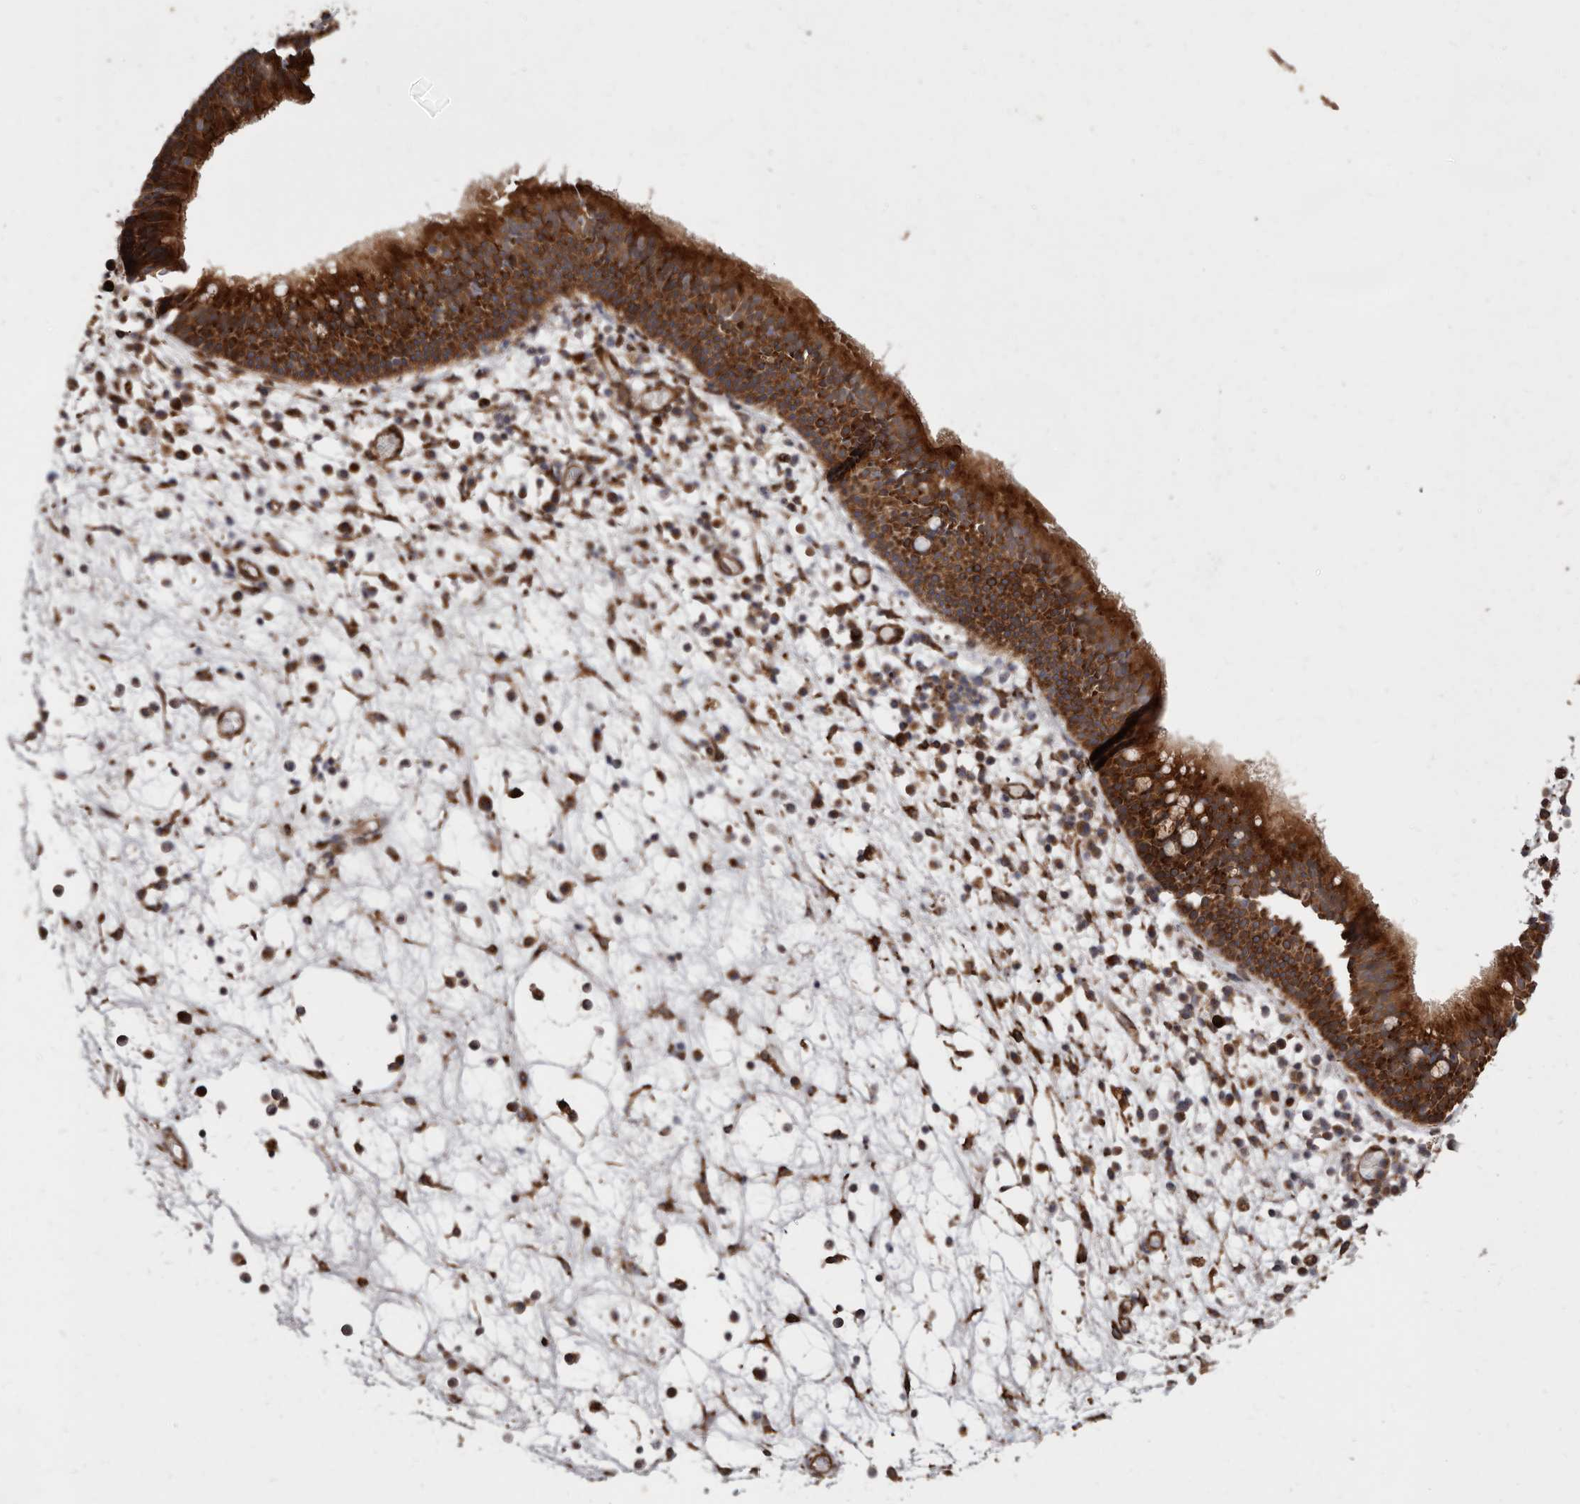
{"staining": {"intensity": "strong", "quantity": ">75%", "location": "cytoplasmic/membranous"}, "tissue": "nasopharynx", "cell_type": "Respiratory epithelial cells", "image_type": "normal", "snomed": [{"axis": "morphology", "description": "Normal tissue, NOS"}, {"axis": "morphology", "description": "Inflammation, NOS"}, {"axis": "morphology", "description": "Malignant melanoma, Metastatic site"}, {"axis": "topography", "description": "Nasopharynx"}], "caption": "Benign nasopharynx demonstrates strong cytoplasmic/membranous staining in about >75% of respiratory epithelial cells.", "gene": "FLAD1", "patient": {"sex": "male", "age": 70}}